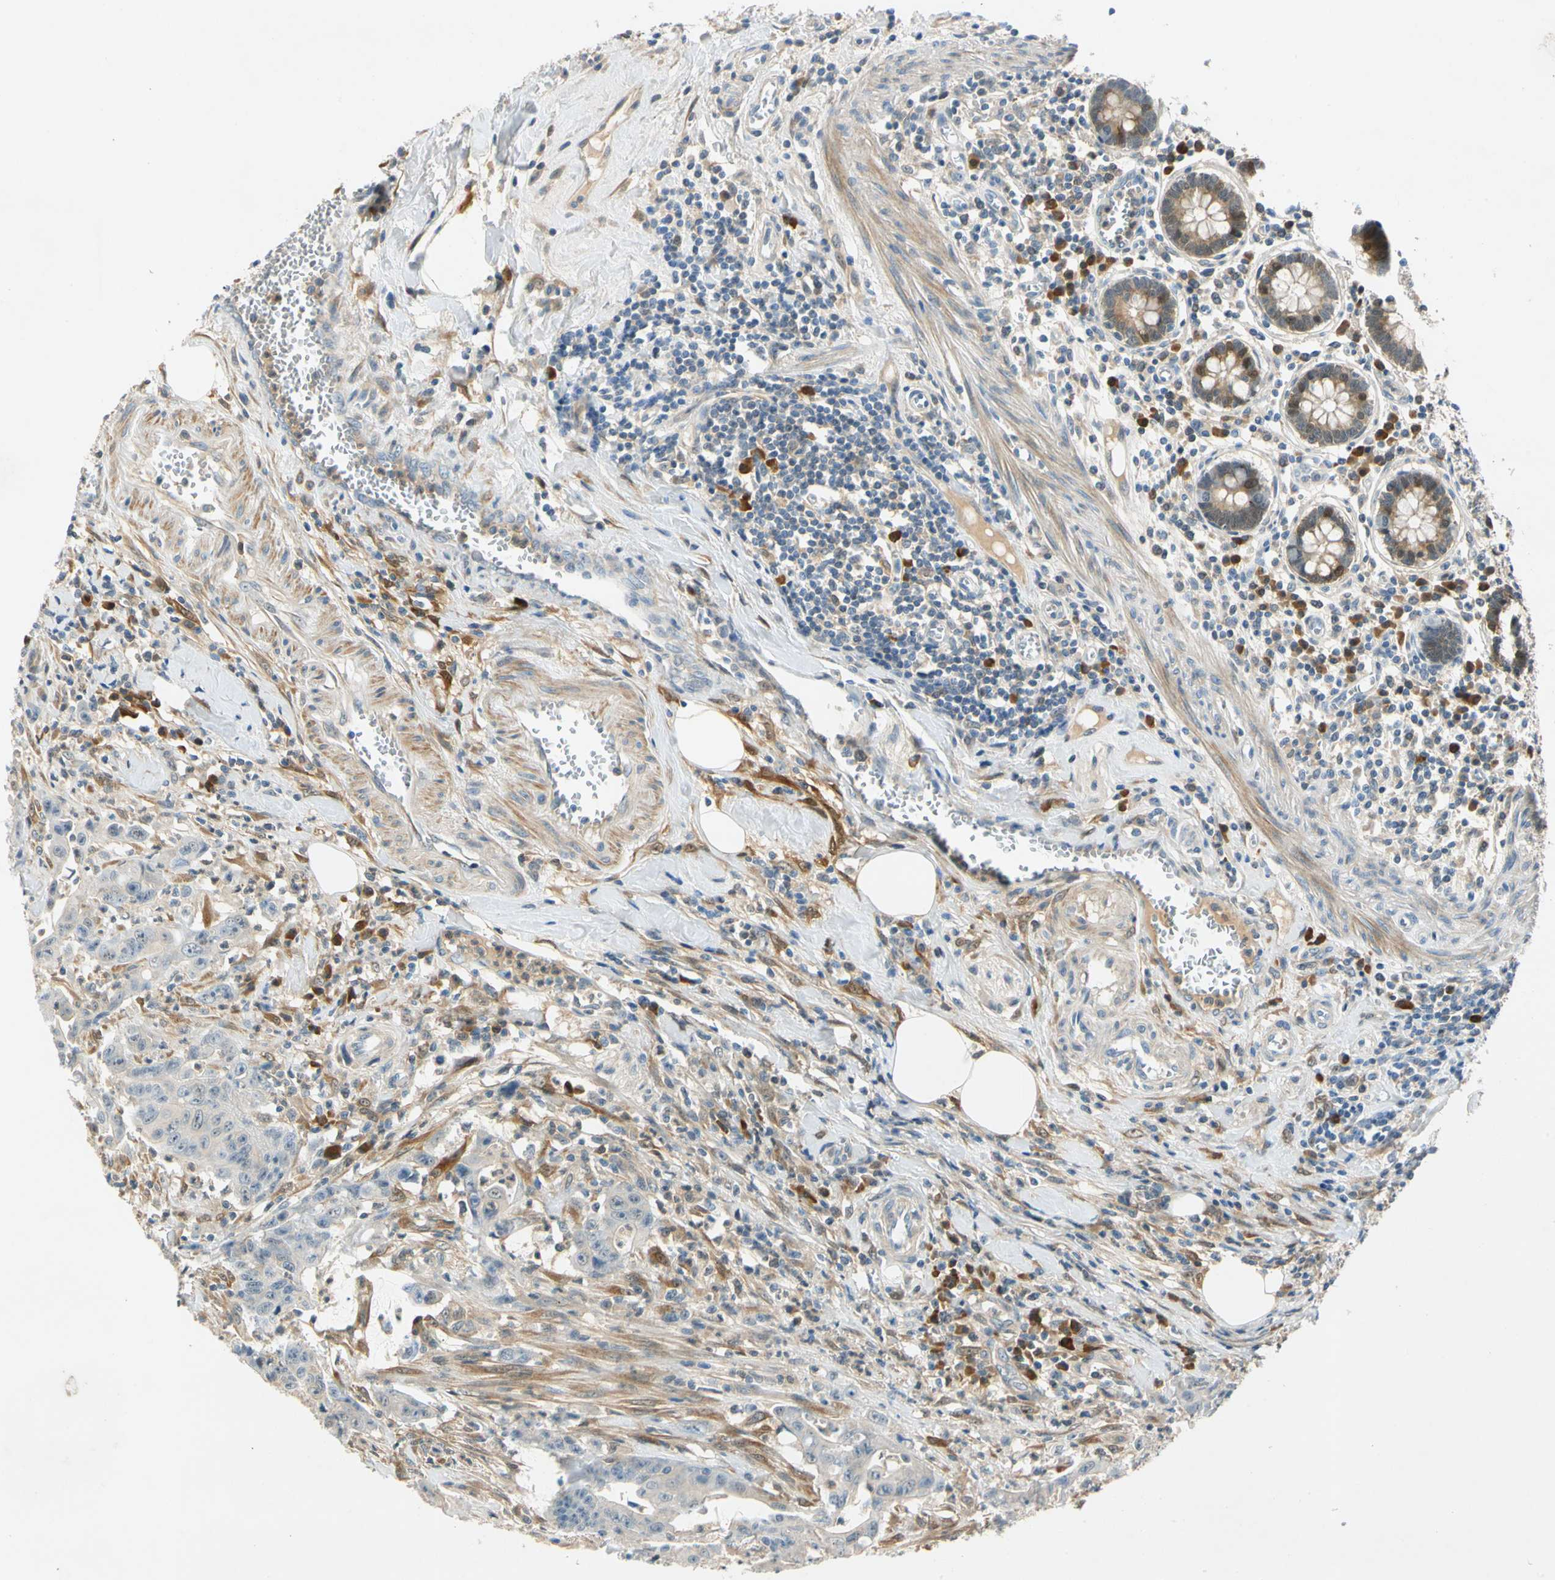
{"staining": {"intensity": "weak", "quantity": "<25%", "location": "cytoplasmic/membranous"}, "tissue": "colorectal cancer", "cell_type": "Tumor cells", "image_type": "cancer", "snomed": [{"axis": "morphology", "description": "Adenocarcinoma, NOS"}, {"axis": "topography", "description": "Colon"}], "caption": "Colorectal cancer (adenocarcinoma) was stained to show a protein in brown. There is no significant staining in tumor cells.", "gene": "WIPI1", "patient": {"sex": "male", "age": 45}}